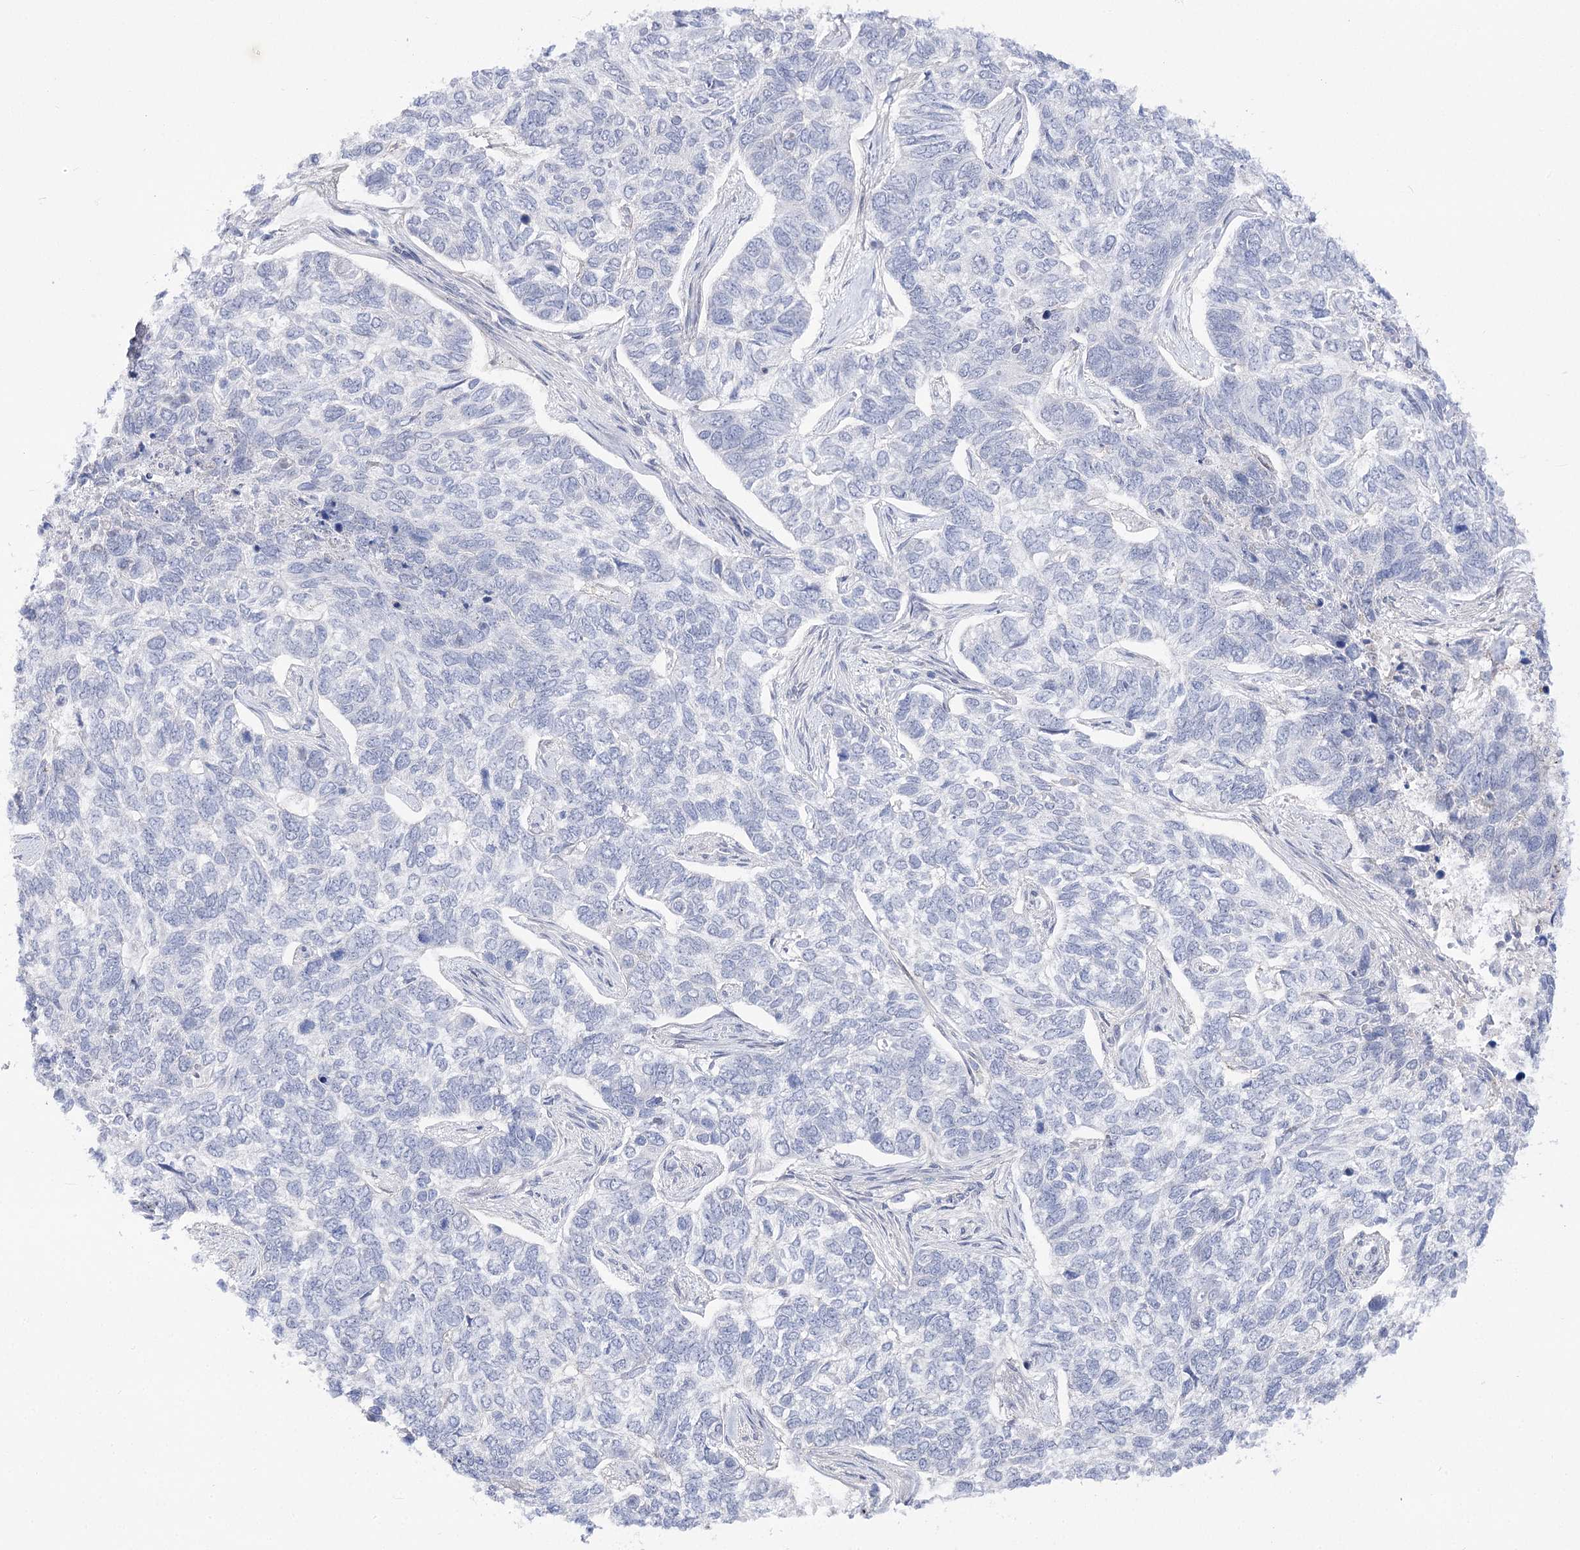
{"staining": {"intensity": "negative", "quantity": "none", "location": "none"}, "tissue": "skin cancer", "cell_type": "Tumor cells", "image_type": "cancer", "snomed": [{"axis": "morphology", "description": "Basal cell carcinoma"}, {"axis": "topography", "description": "Skin"}], "caption": "This is an immunohistochemistry (IHC) micrograph of skin cancer. There is no positivity in tumor cells.", "gene": "ATP10B", "patient": {"sex": "female", "age": 65}}